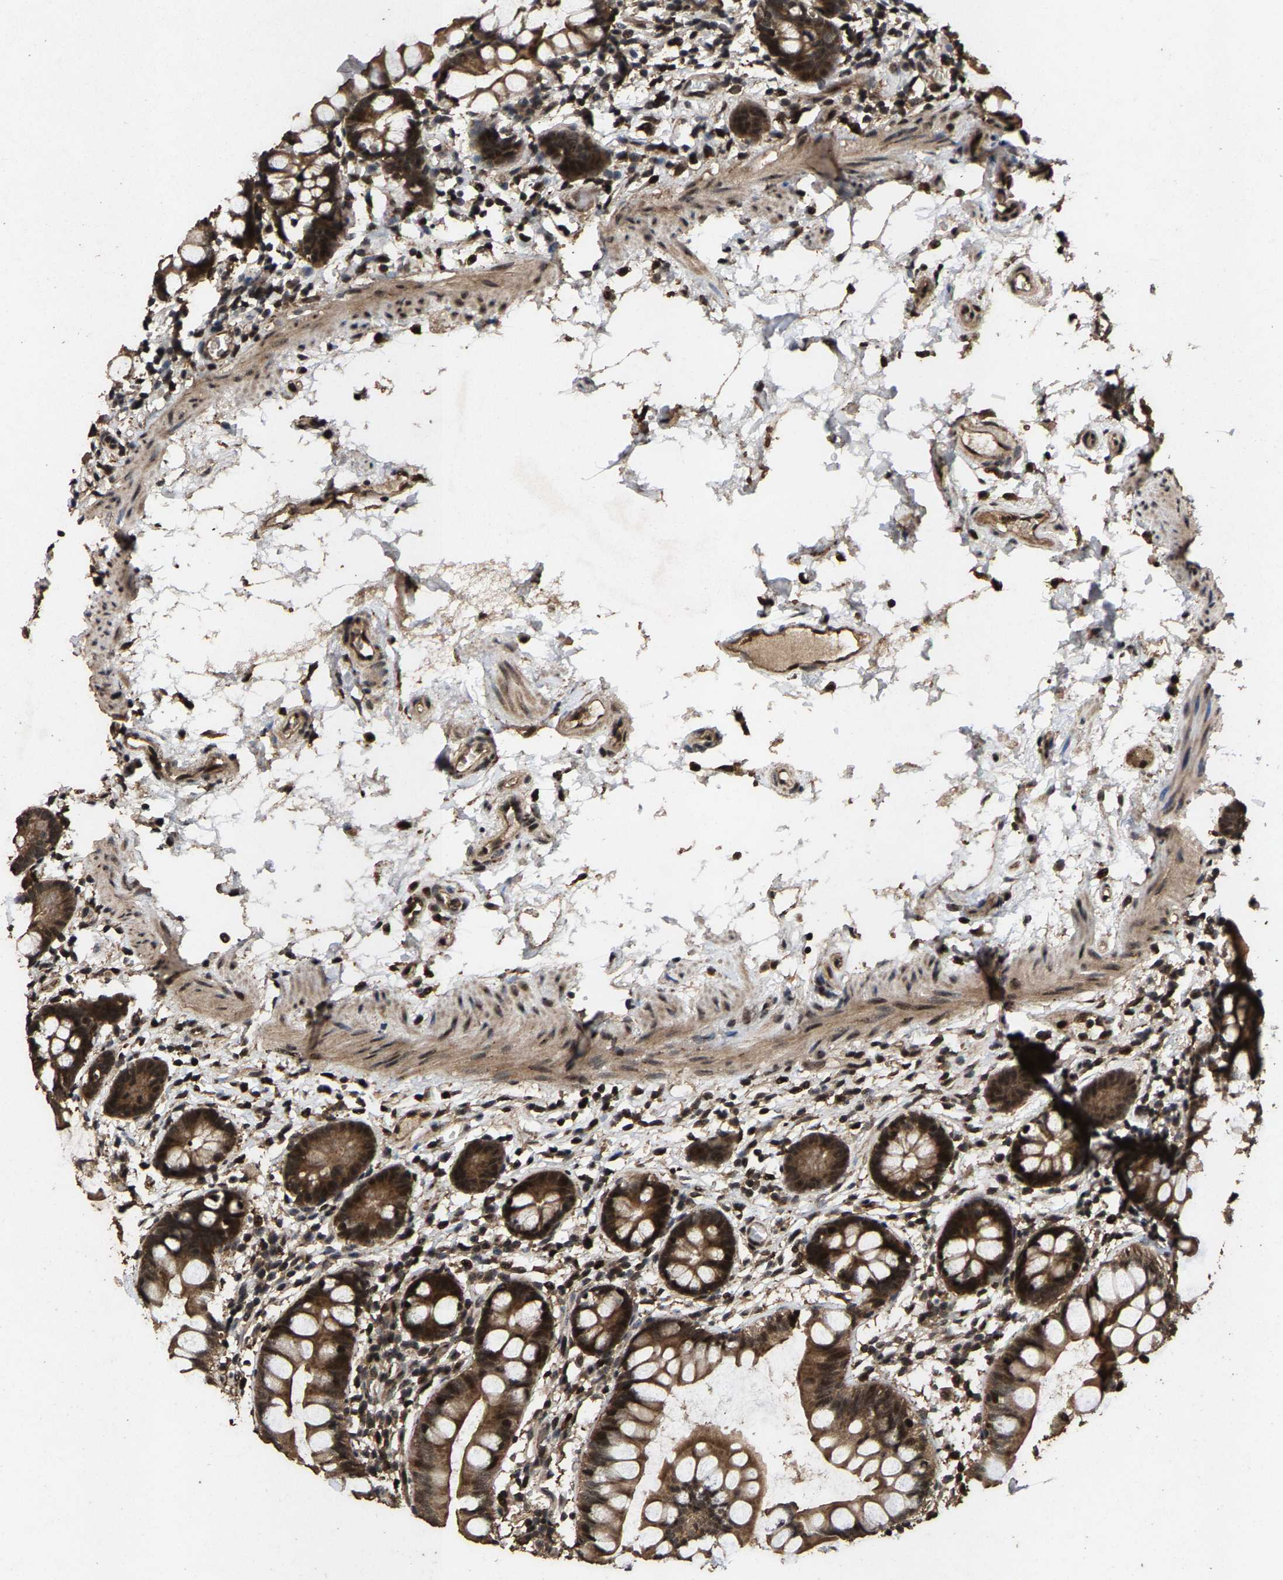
{"staining": {"intensity": "moderate", "quantity": ">75%", "location": "cytoplasmic/membranous,nuclear"}, "tissue": "small intestine", "cell_type": "Glandular cells", "image_type": "normal", "snomed": [{"axis": "morphology", "description": "Normal tissue, NOS"}, {"axis": "topography", "description": "Small intestine"}], "caption": "This photomicrograph exhibits immunohistochemistry (IHC) staining of benign small intestine, with medium moderate cytoplasmic/membranous,nuclear expression in about >75% of glandular cells.", "gene": "HAUS6", "patient": {"sex": "female", "age": 84}}